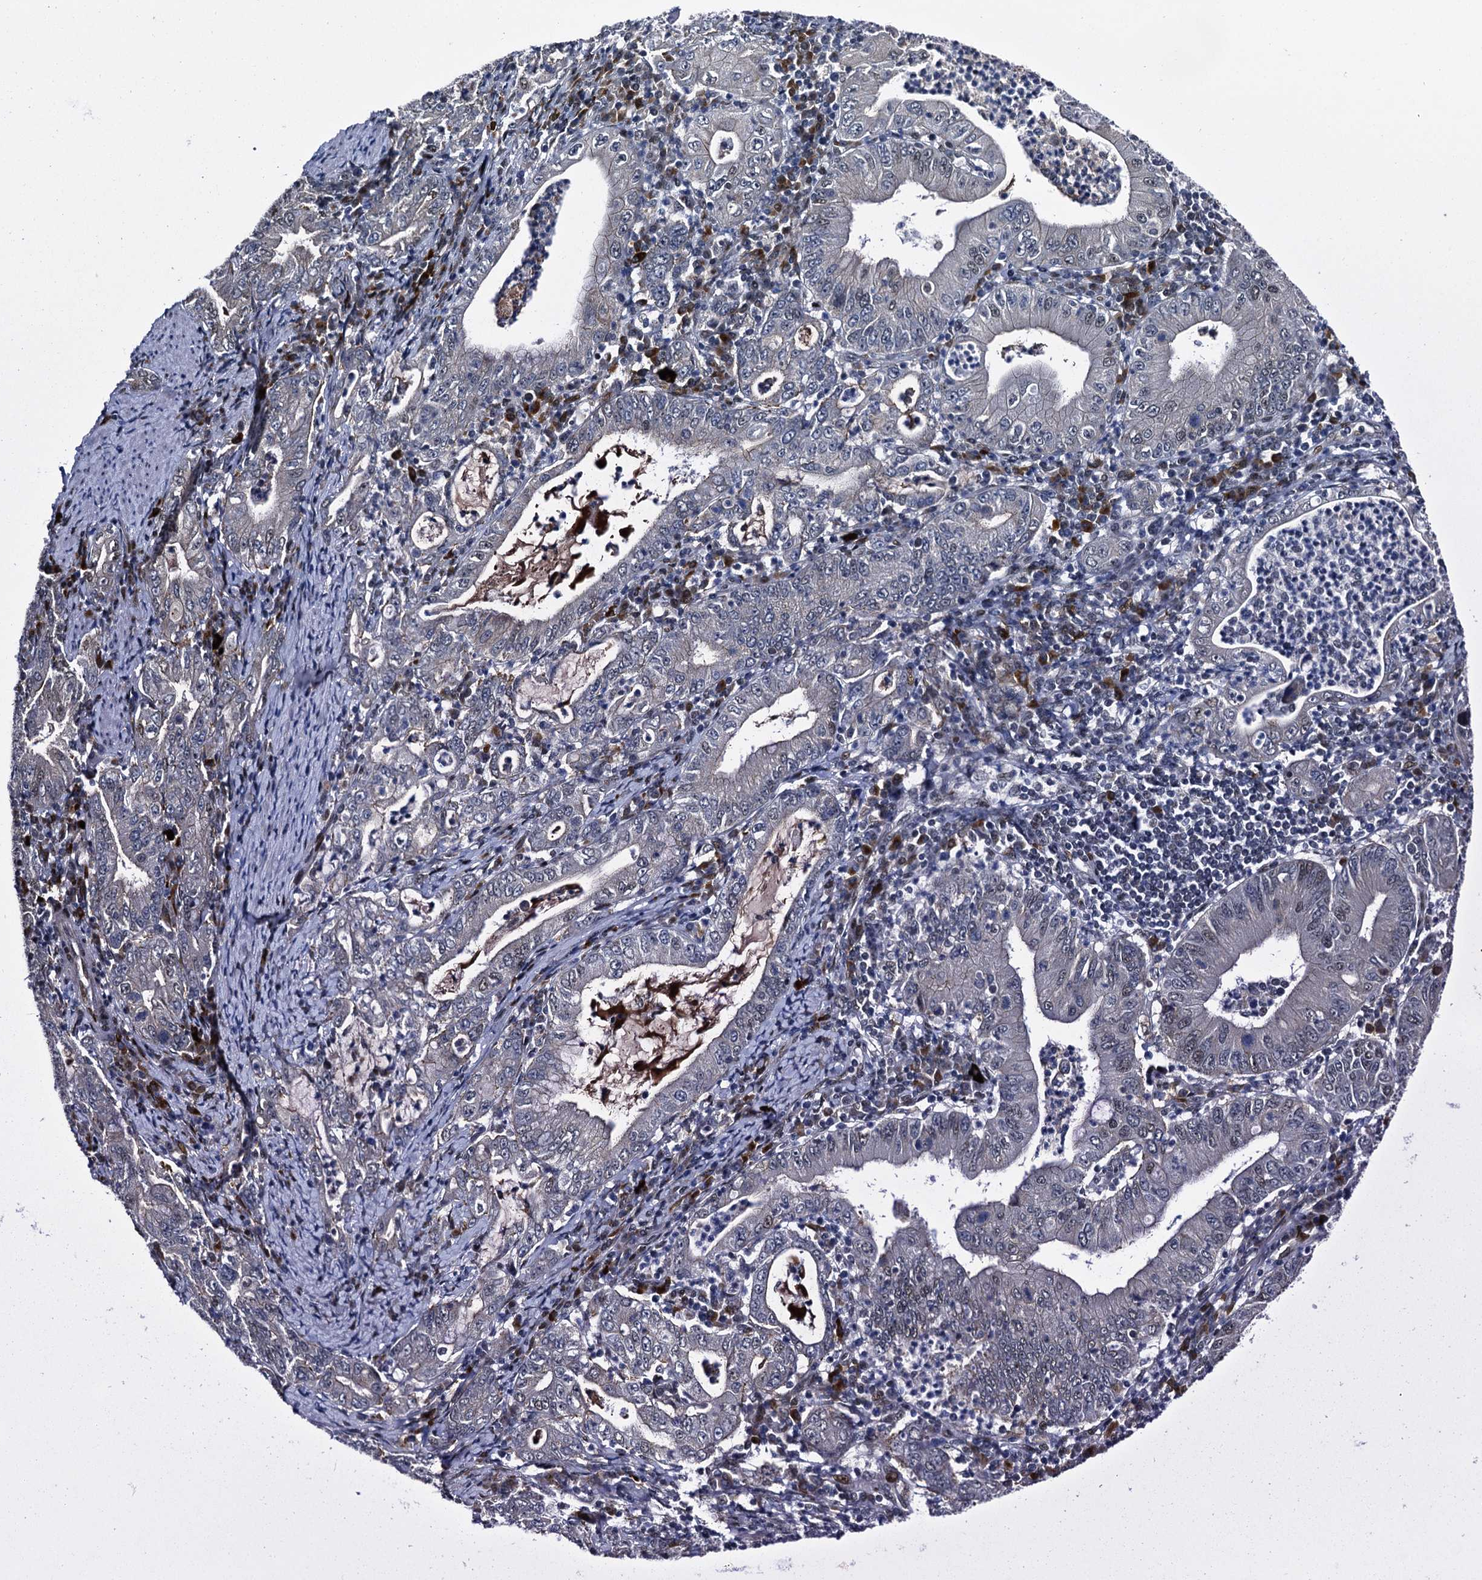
{"staining": {"intensity": "negative", "quantity": "none", "location": "none"}, "tissue": "stomach cancer", "cell_type": "Tumor cells", "image_type": "cancer", "snomed": [{"axis": "morphology", "description": "Normal tissue, NOS"}, {"axis": "morphology", "description": "Adenocarcinoma, NOS"}, {"axis": "topography", "description": "Esophagus"}, {"axis": "topography", "description": "Stomach, upper"}, {"axis": "topography", "description": "Peripheral nerve tissue"}], "caption": "A micrograph of human stomach cancer is negative for staining in tumor cells.", "gene": "RUFY2", "patient": {"sex": "male", "age": 62}}